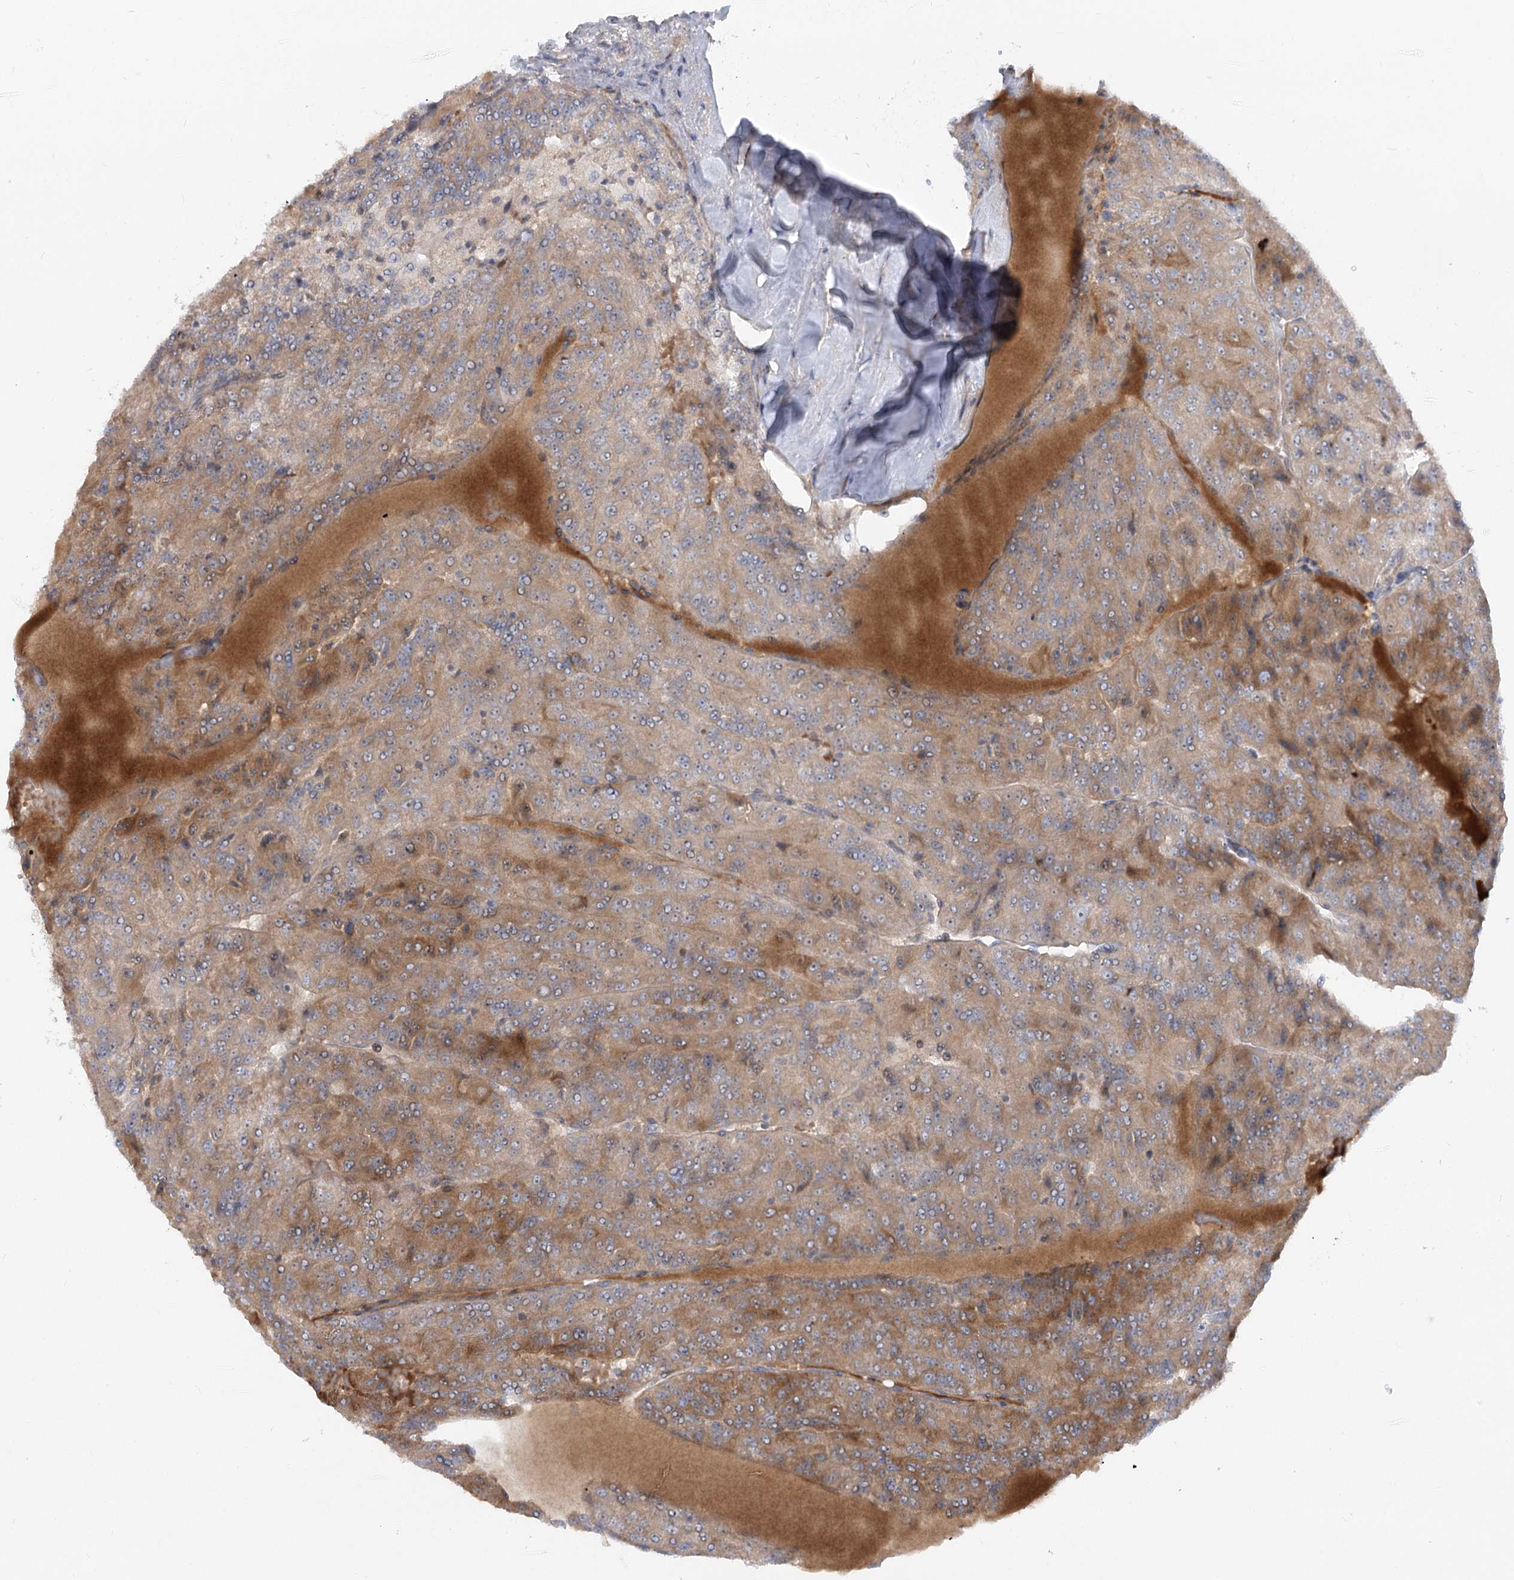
{"staining": {"intensity": "moderate", "quantity": ">75%", "location": "cytoplasmic/membranous"}, "tissue": "renal cancer", "cell_type": "Tumor cells", "image_type": "cancer", "snomed": [{"axis": "morphology", "description": "Adenocarcinoma, NOS"}, {"axis": "topography", "description": "Kidney"}], "caption": "DAB immunohistochemical staining of human renal cancer (adenocarcinoma) exhibits moderate cytoplasmic/membranous protein staining in approximately >75% of tumor cells.", "gene": "FGF19", "patient": {"sex": "female", "age": 63}}